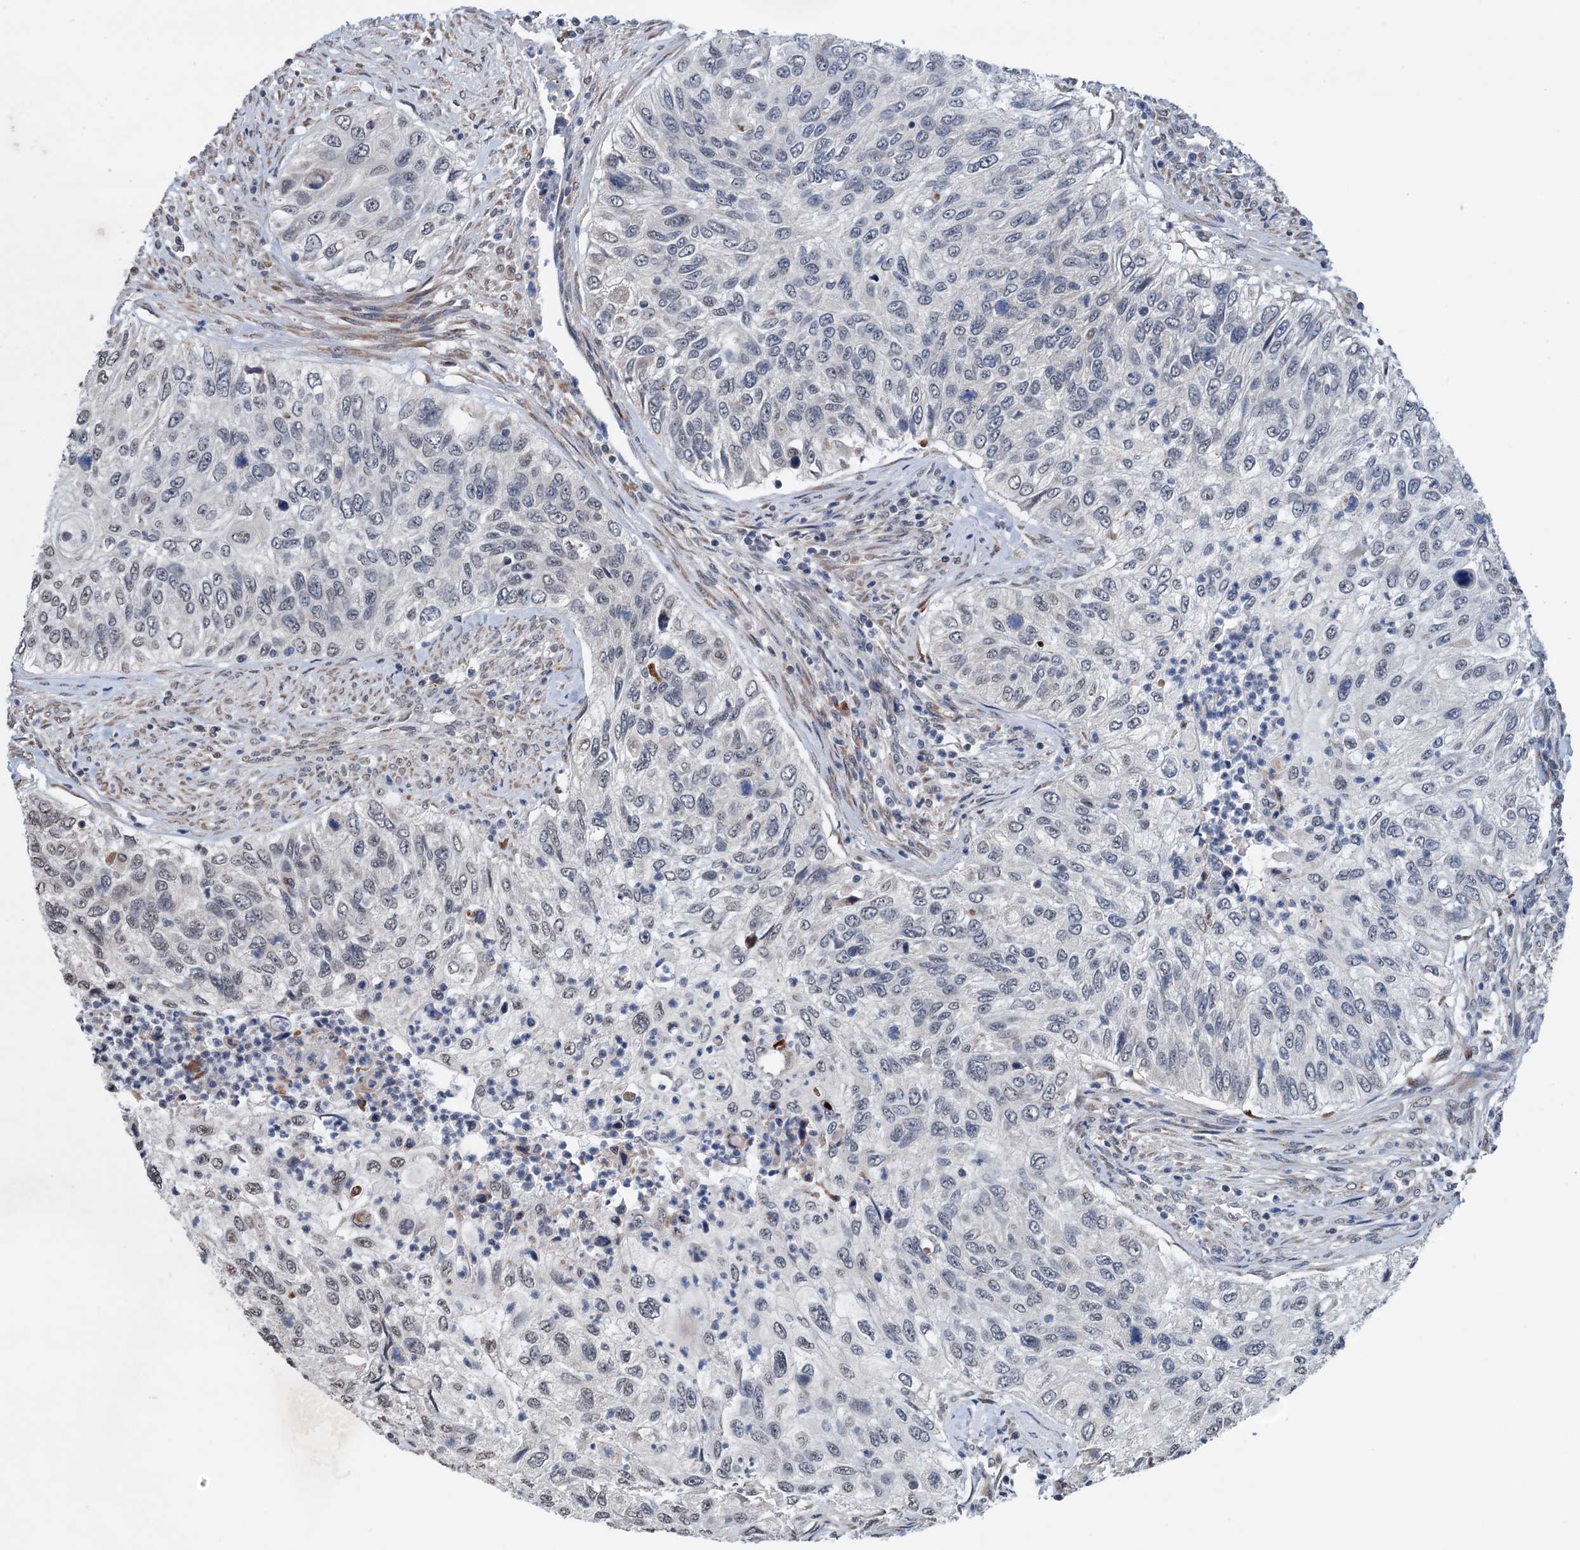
{"staining": {"intensity": "negative", "quantity": "none", "location": "none"}, "tissue": "urothelial cancer", "cell_type": "Tumor cells", "image_type": "cancer", "snomed": [{"axis": "morphology", "description": "Urothelial carcinoma, High grade"}, {"axis": "topography", "description": "Urinary bladder"}], "caption": "Protein analysis of high-grade urothelial carcinoma reveals no significant expression in tumor cells. (IHC, brightfield microscopy, high magnification).", "gene": "SHLD1", "patient": {"sex": "female", "age": 60}}